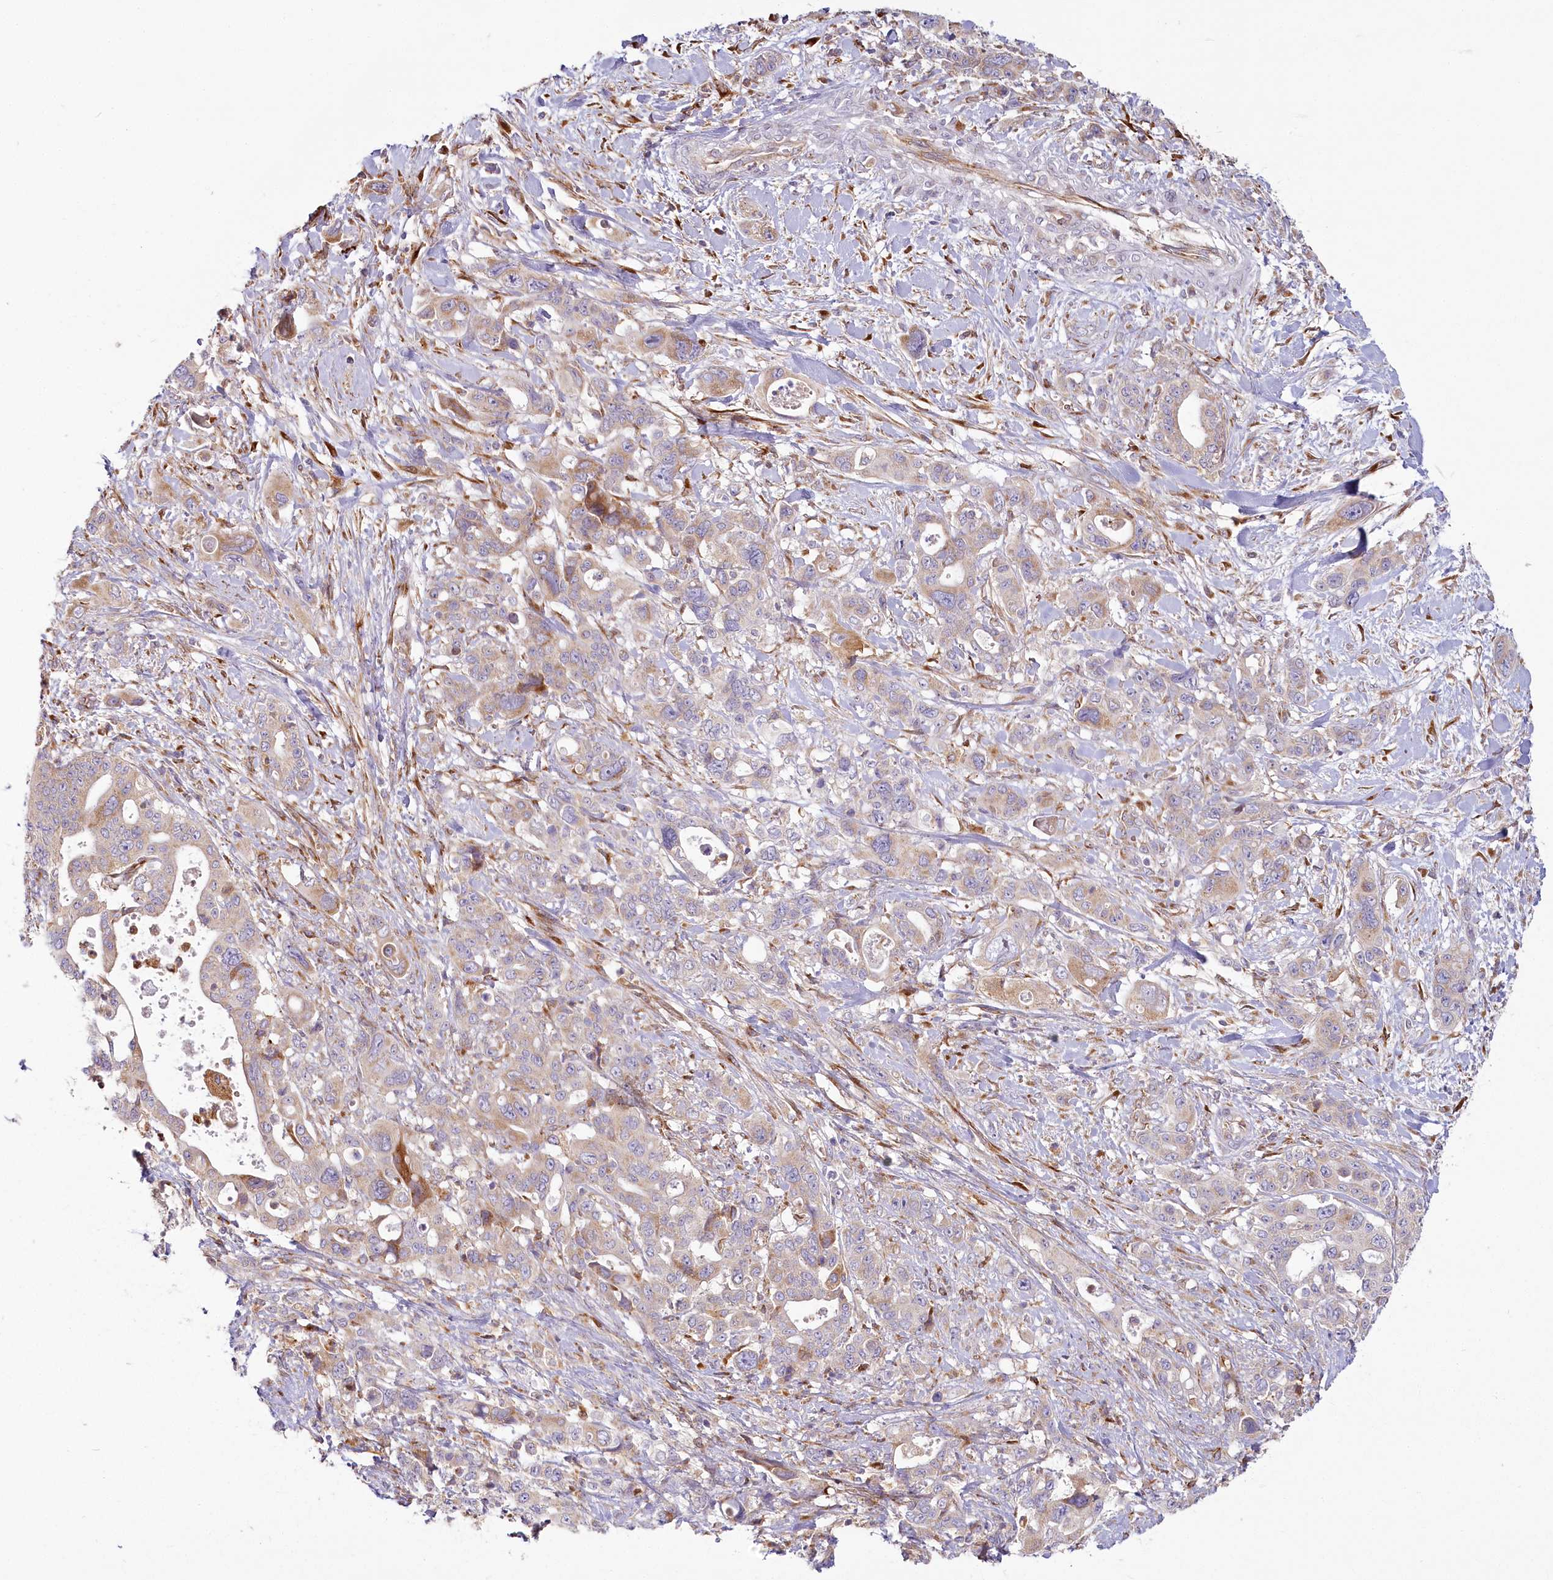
{"staining": {"intensity": "moderate", "quantity": "25%-75%", "location": "cytoplasmic/membranous"}, "tissue": "pancreatic cancer", "cell_type": "Tumor cells", "image_type": "cancer", "snomed": [{"axis": "morphology", "description": "Adenocarcinoma, NOS"}, {"axis": "topography", "description": "Pancreas"}], "caption": "There is medium levels of moderate cytoplasmic/membranous expression in tumor cells of pancreatic adenocarcinoma, as demonstrated by immunohistochemical staining (brown color).", "gene": "HARS2", "patient": {"sex": "male", "age": 46}}